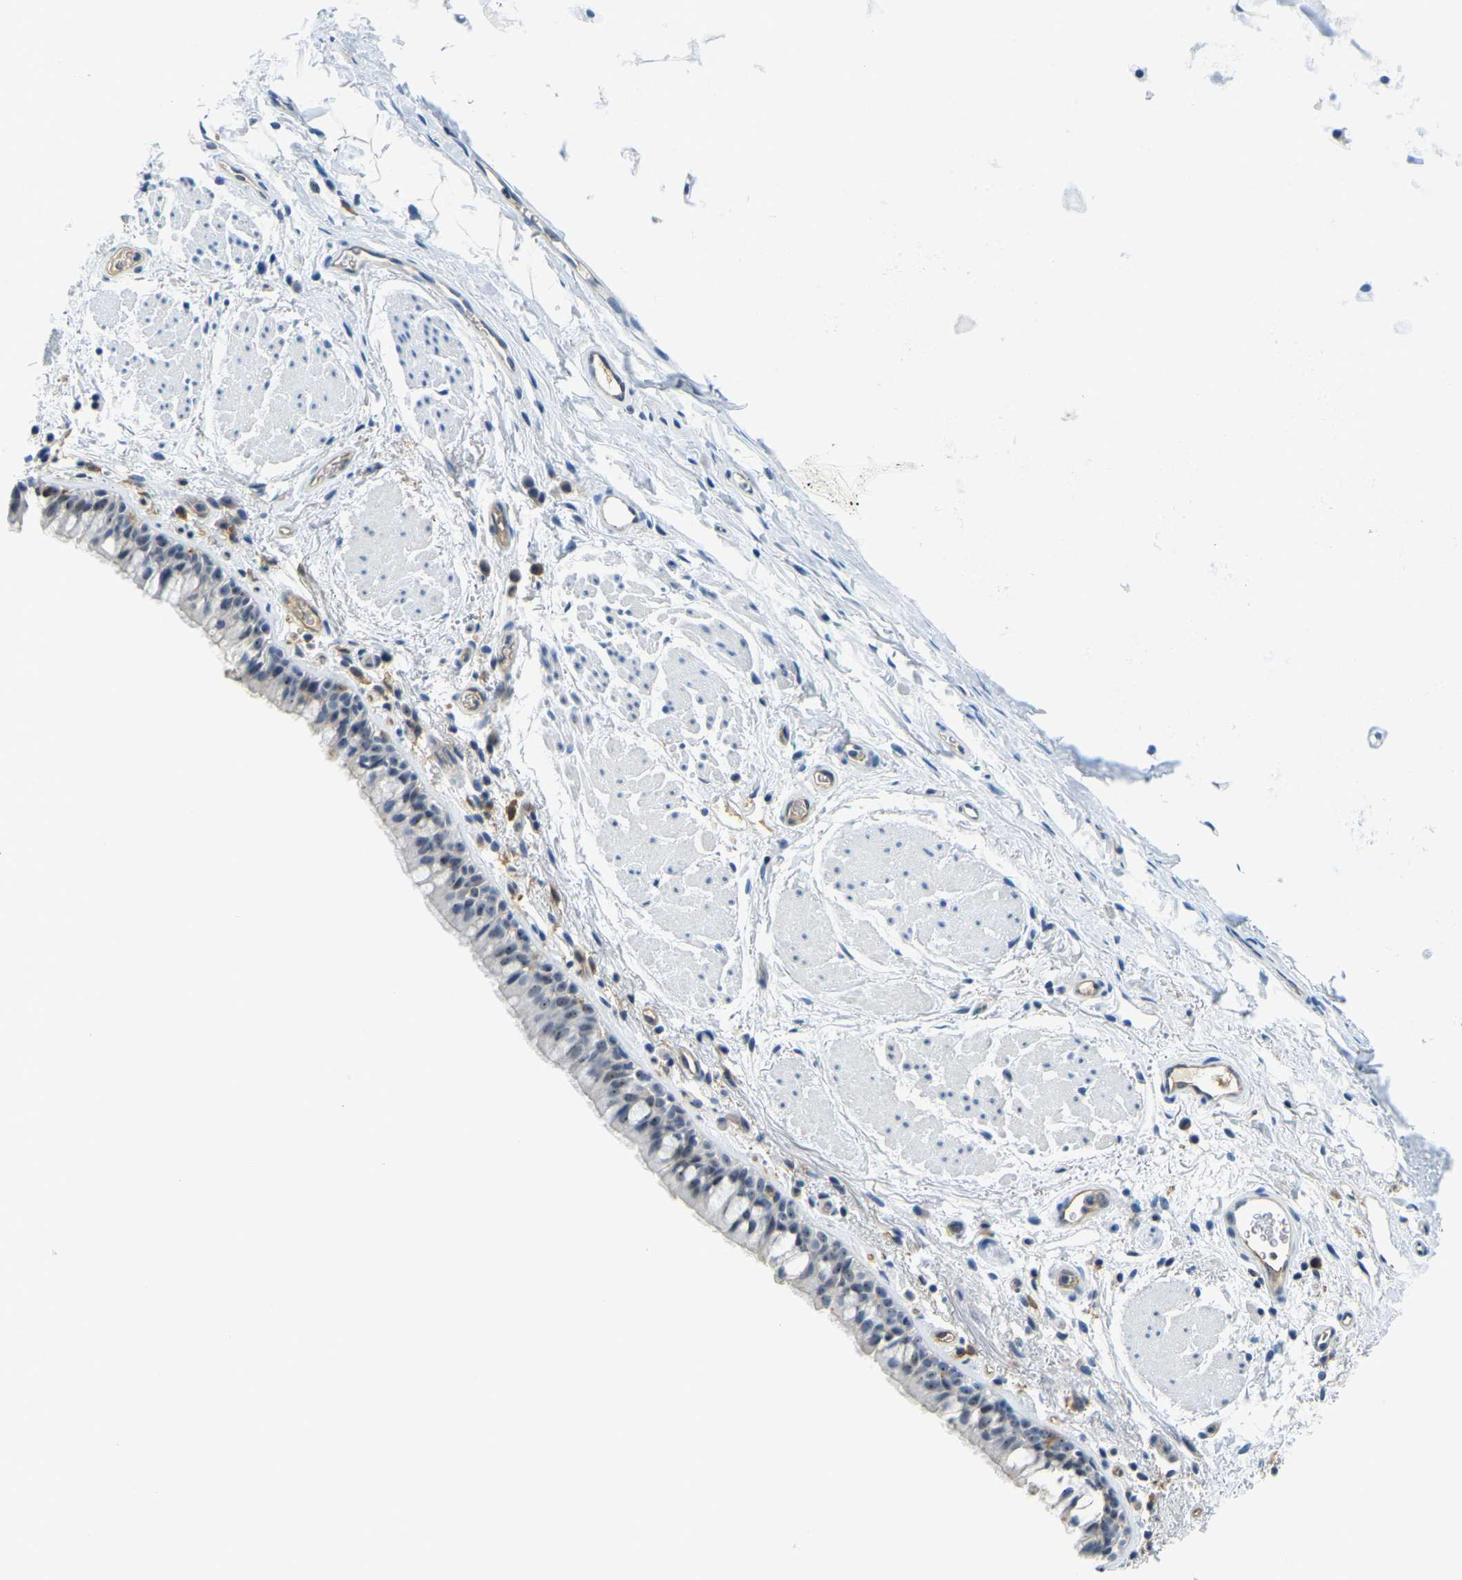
{"staining": {"intensity": "weak", "quantity": "<25%", "location": "nuclear"}, "tissue": "bronchus", "cell_type": "Respiratory epithelial cells", "image_type": "normal", "snomed": [{"axis": "morphology", "description": "Normal tissue, NOS"}, {"axis": "topography", "description": "Cartilage tissue"}, {"axis": "topography", "description": "Bronchus"}], "caption": "Respiratory epithelial cells show no significant protein staining in unremarkable bronchus. Nuclei are stained in blue.", "gene": "RRP1", "patient": {"sex": "female", "age": 53}}